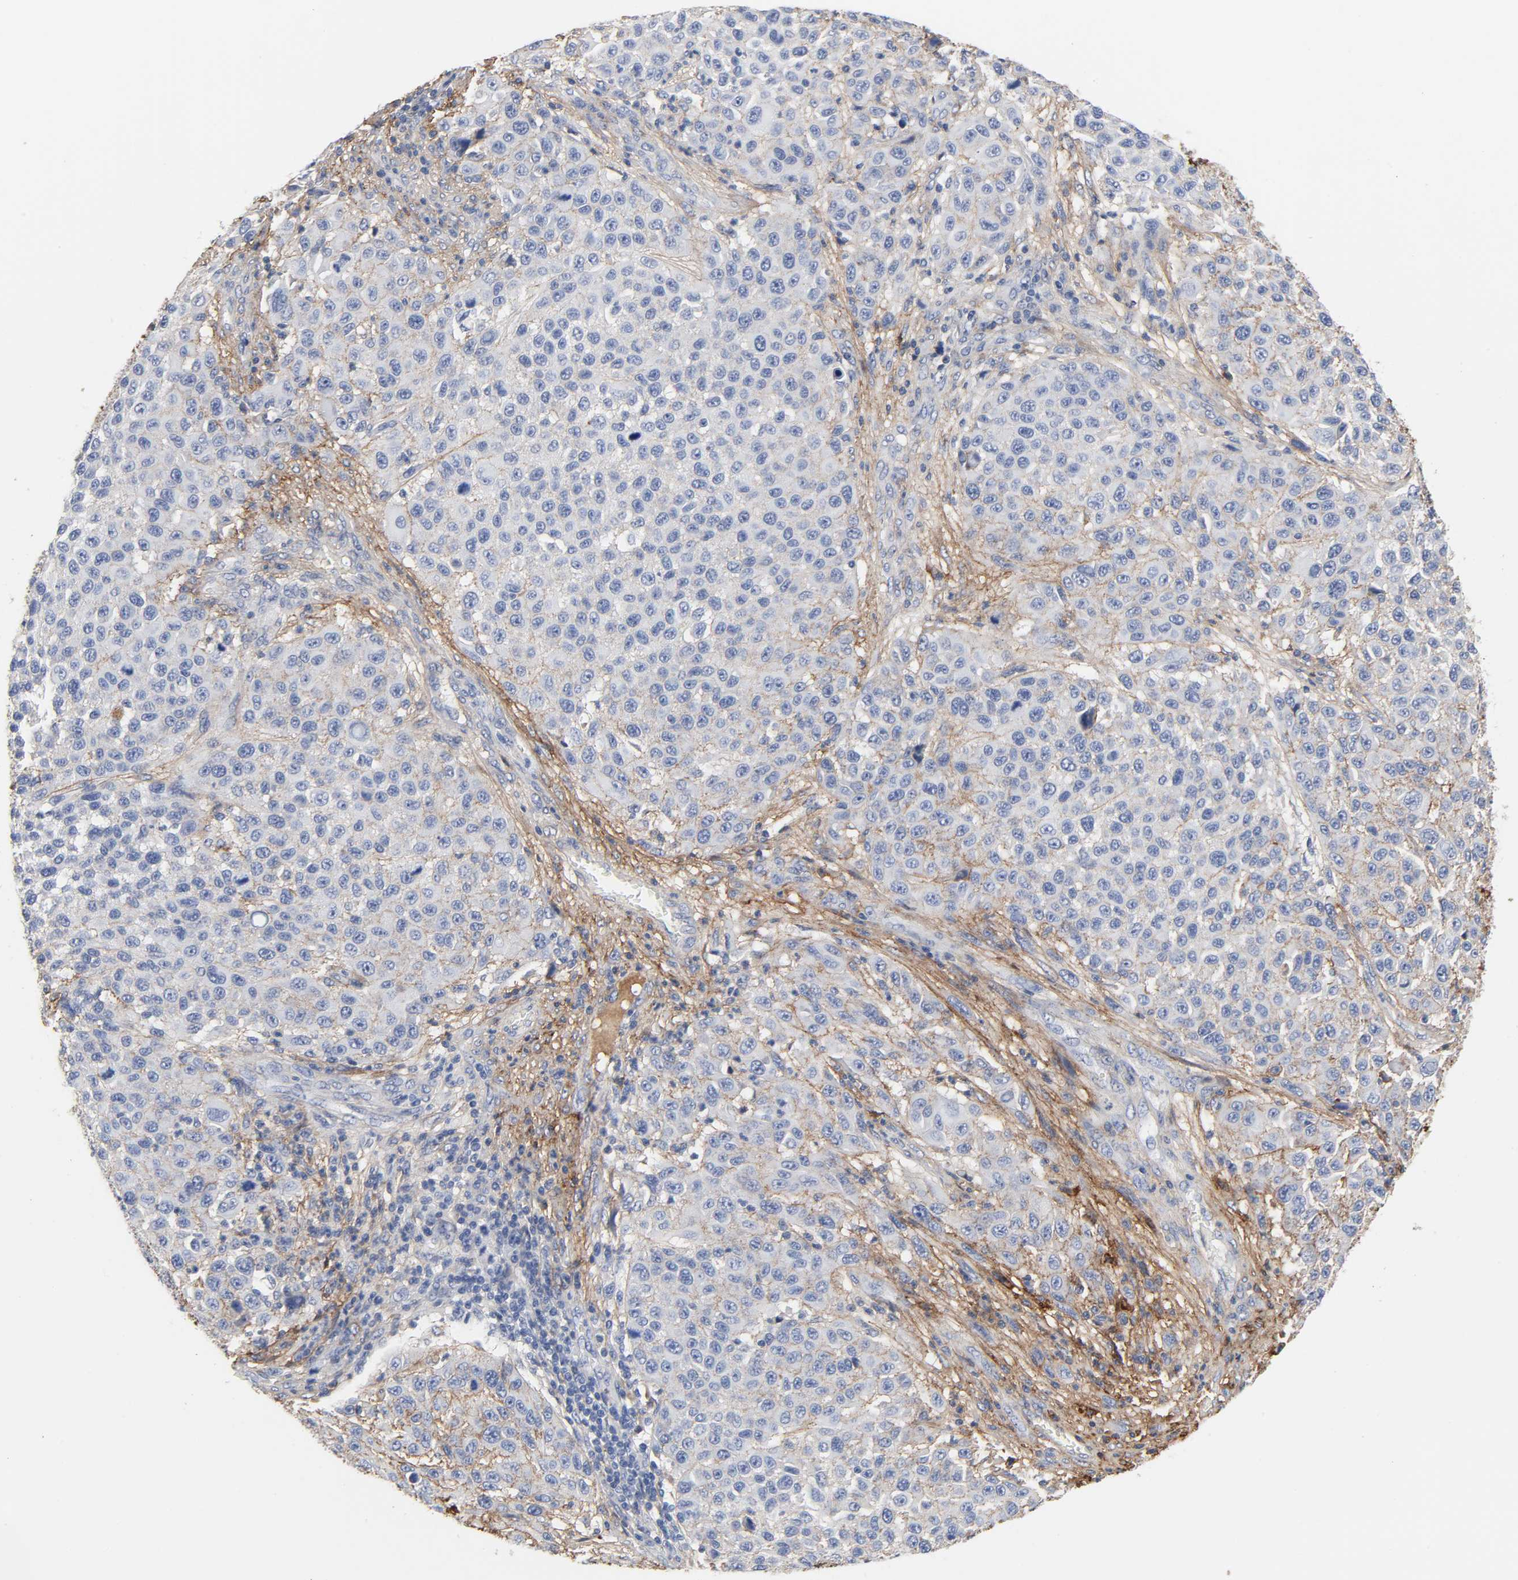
{"staining": {"intensity": "negative", "quantity": "none", "location": "none"}, "tissue": "melanoma", "cell_type": "Tumor cells", "image_type": "cancer", "snomed": [{"axis": "morphology", "description": "Malignant melanoma, Metastatic site"}, {"axis": "topography", "description": "Lymph node"}], "caption": "Immunohistochemistry (IHC) of malignant melanoma (metastatic site) exhibits no staining in tumor cells.", "gene": "FBLN1", "patient": {"sex": "male", "age": 61}}